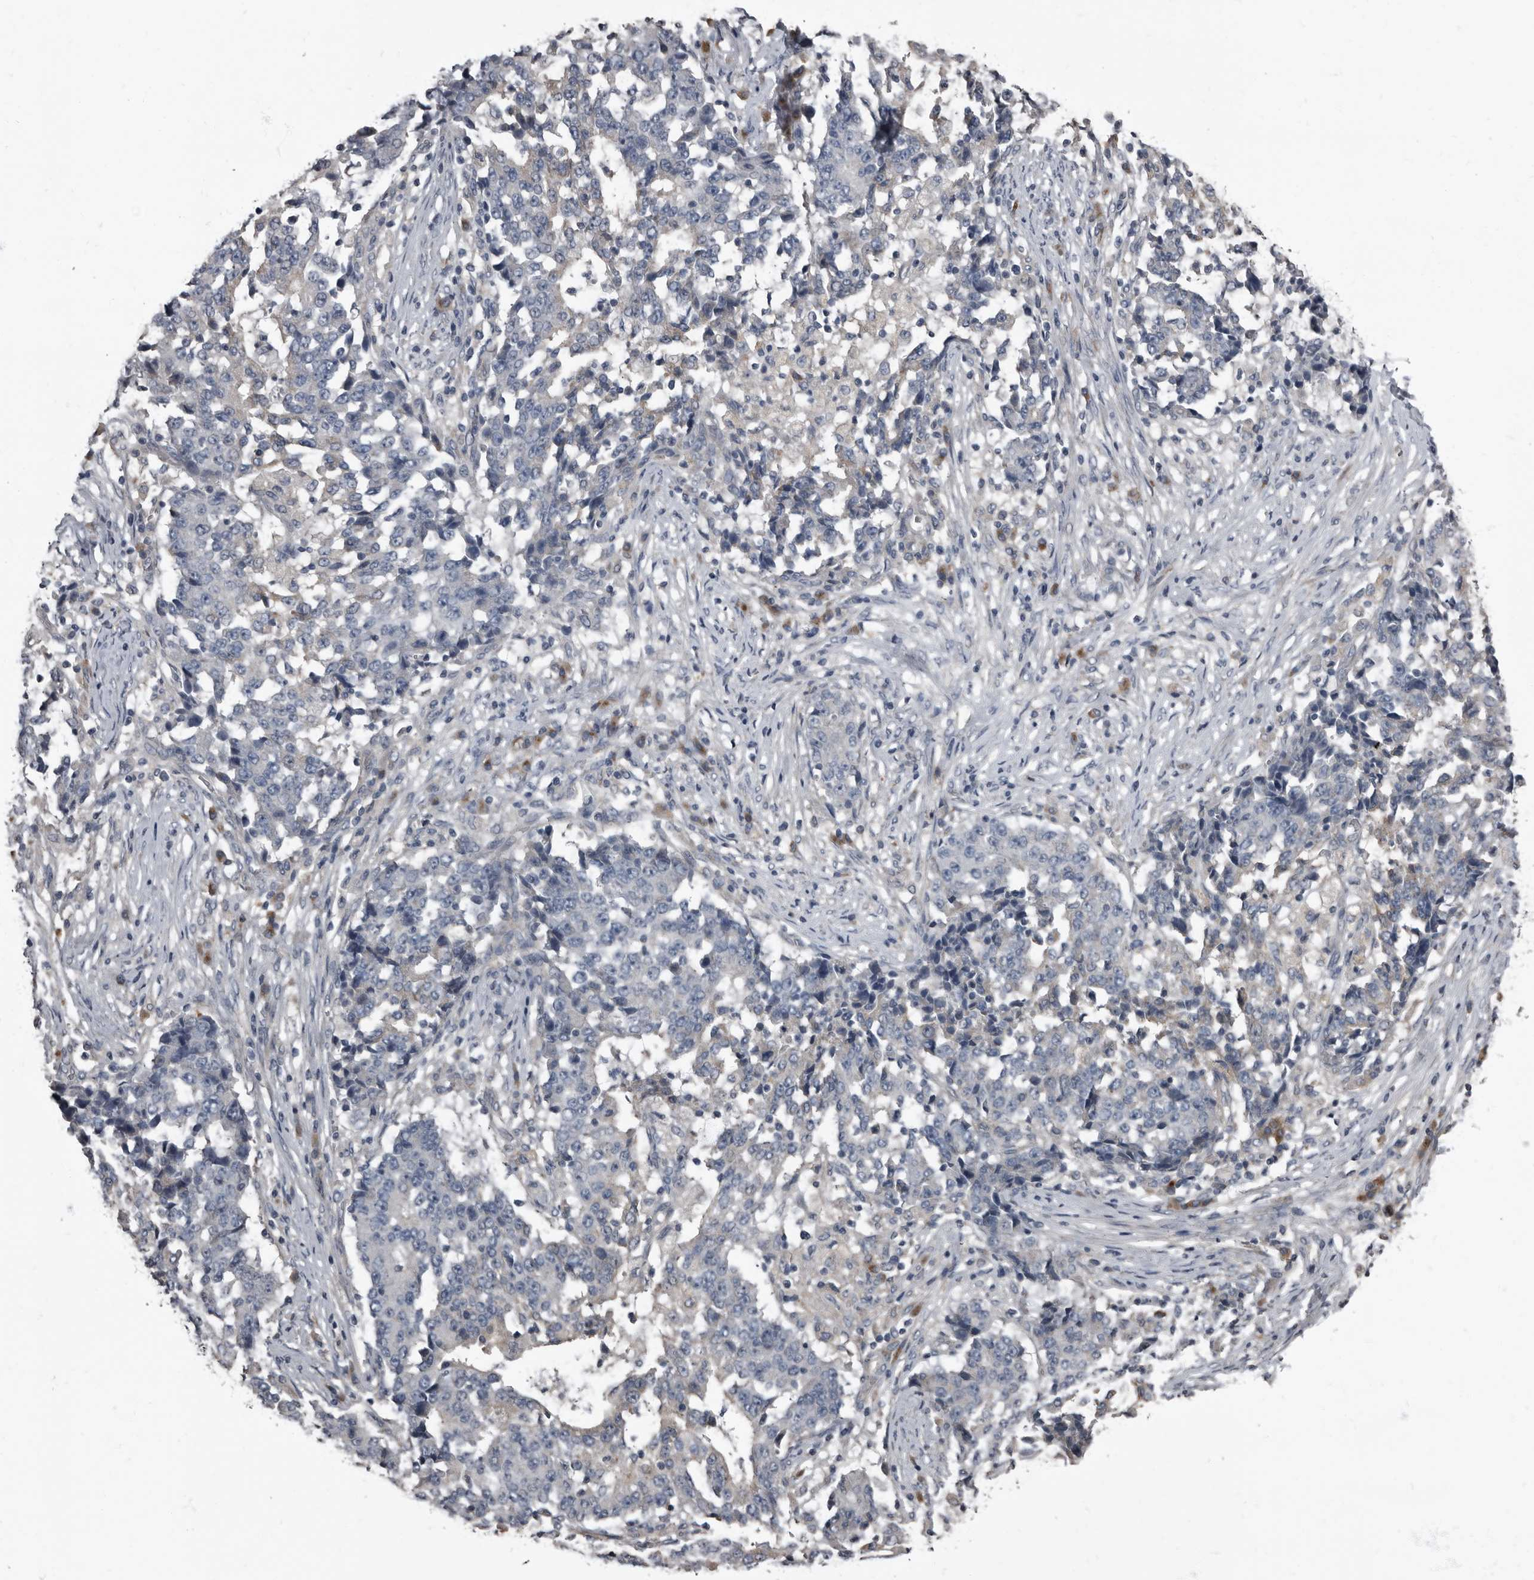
{"staining": {"intensity": "negative", "quantity": "none", "location": "none"}, "tissue": "stomach cancer", "cell_type": "Tumor cells", "image_type": "cancer", "snomed": [{"axis": "morphology", "description": "Adenocarcinoma, NOS"}, {"axis": "topography", "description": "Stomach"}], "caption": "Immunohistochemical staining of stomach cancer shows no significant staining in tumor cells. (DAB IHC visualized using brightfield microscopy, high magnification).", "gene": "TPD52L1", "patient": {"sex": "male", "age": 59}}